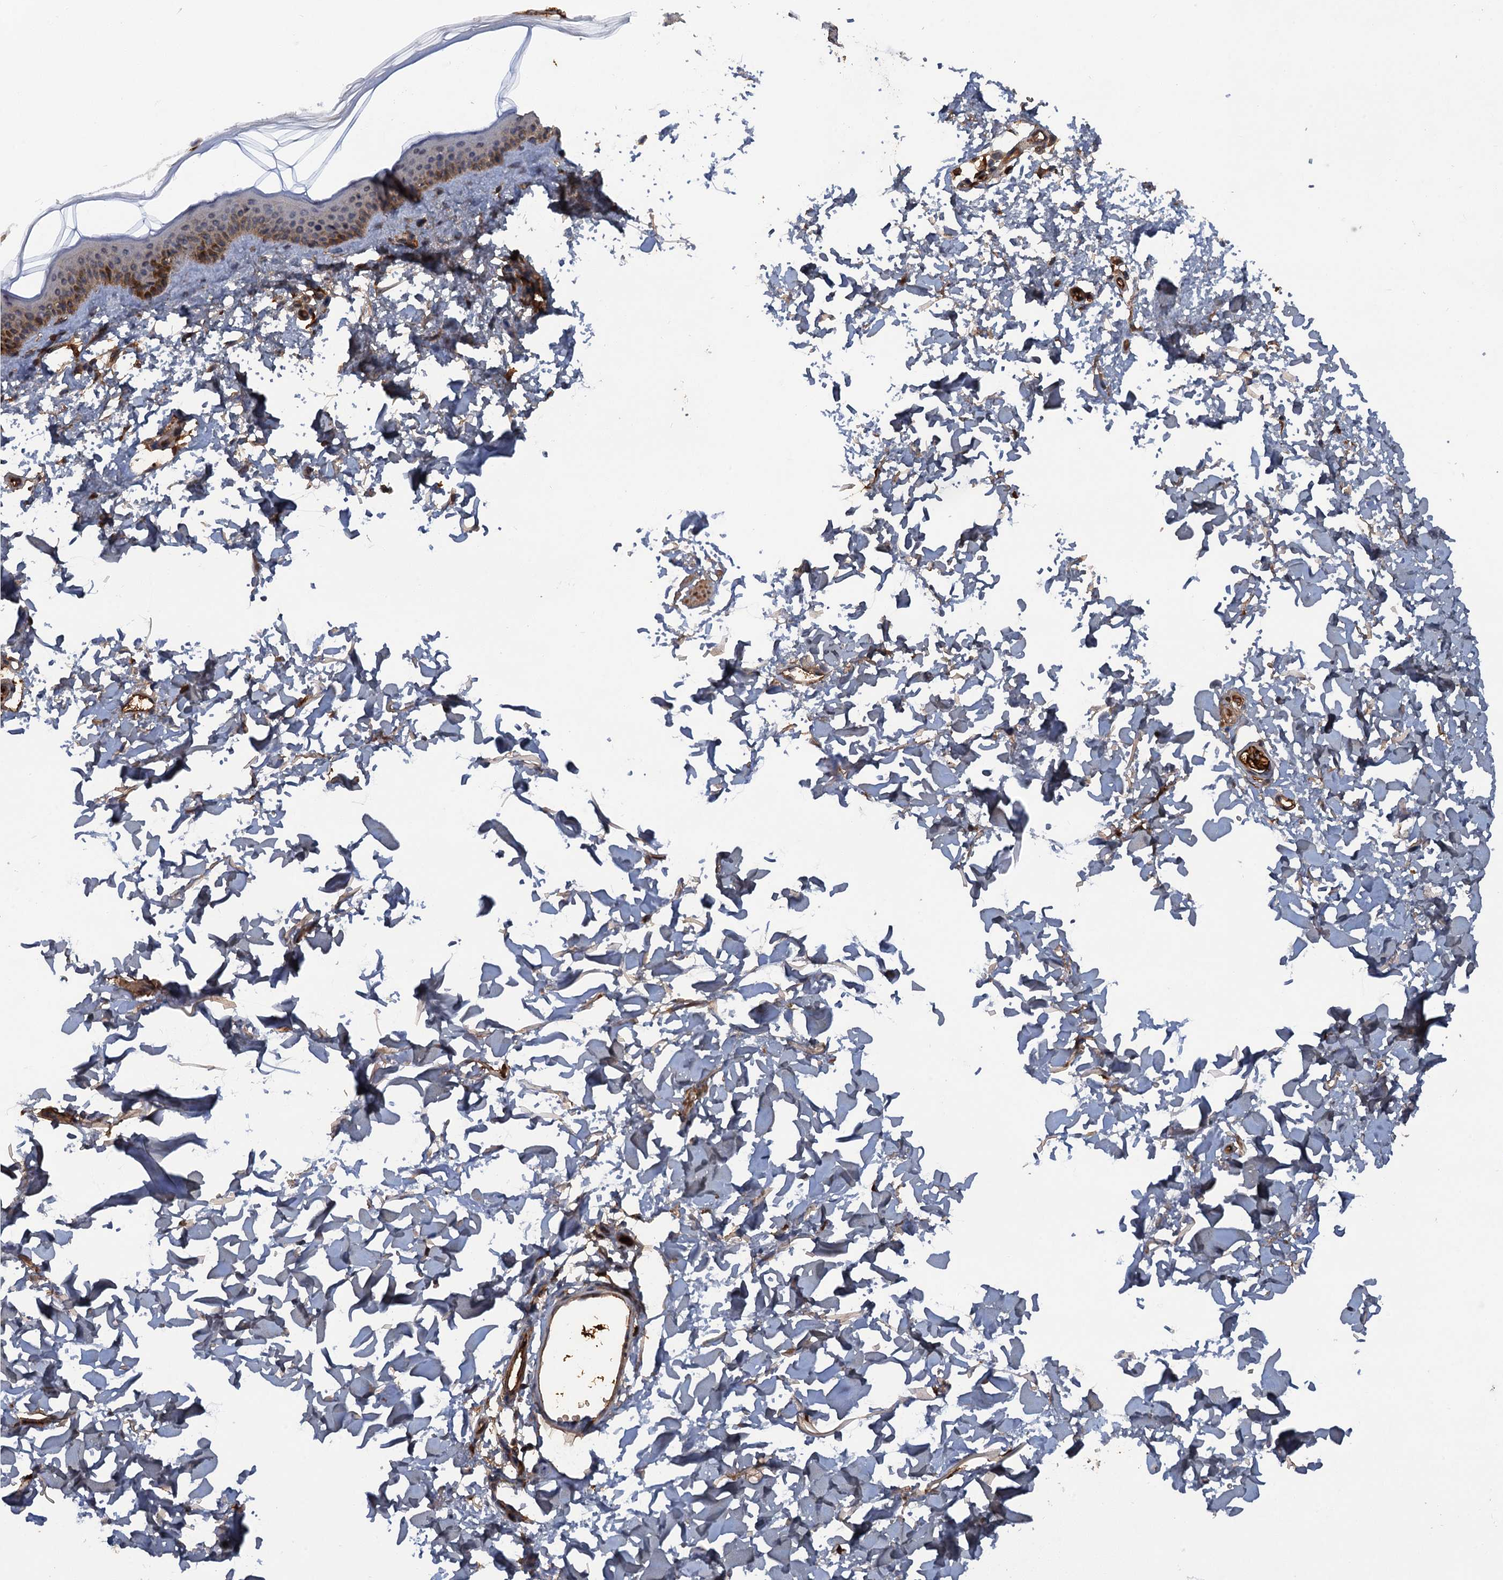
{"staining": {"intensity": "moderate", "quantity": ">75%", "location": "cytoplasmic/membranous"}, "tissue": "skin", "cell_type": "Fibroblasts", "image_type": "normal", "snomed": [{"axis": "morphology", "description": "Normal tissue, NOS"}, {"axis": "topography", "description": "Skin"}], "caption": "Fibroblasts exhibit medium levels of moderate cytoplasmic/membranous expression in approximately >75% of cells in benign skin.", "gene": "HAPLN3", "patient": {"sex": "female", "age": 58}}